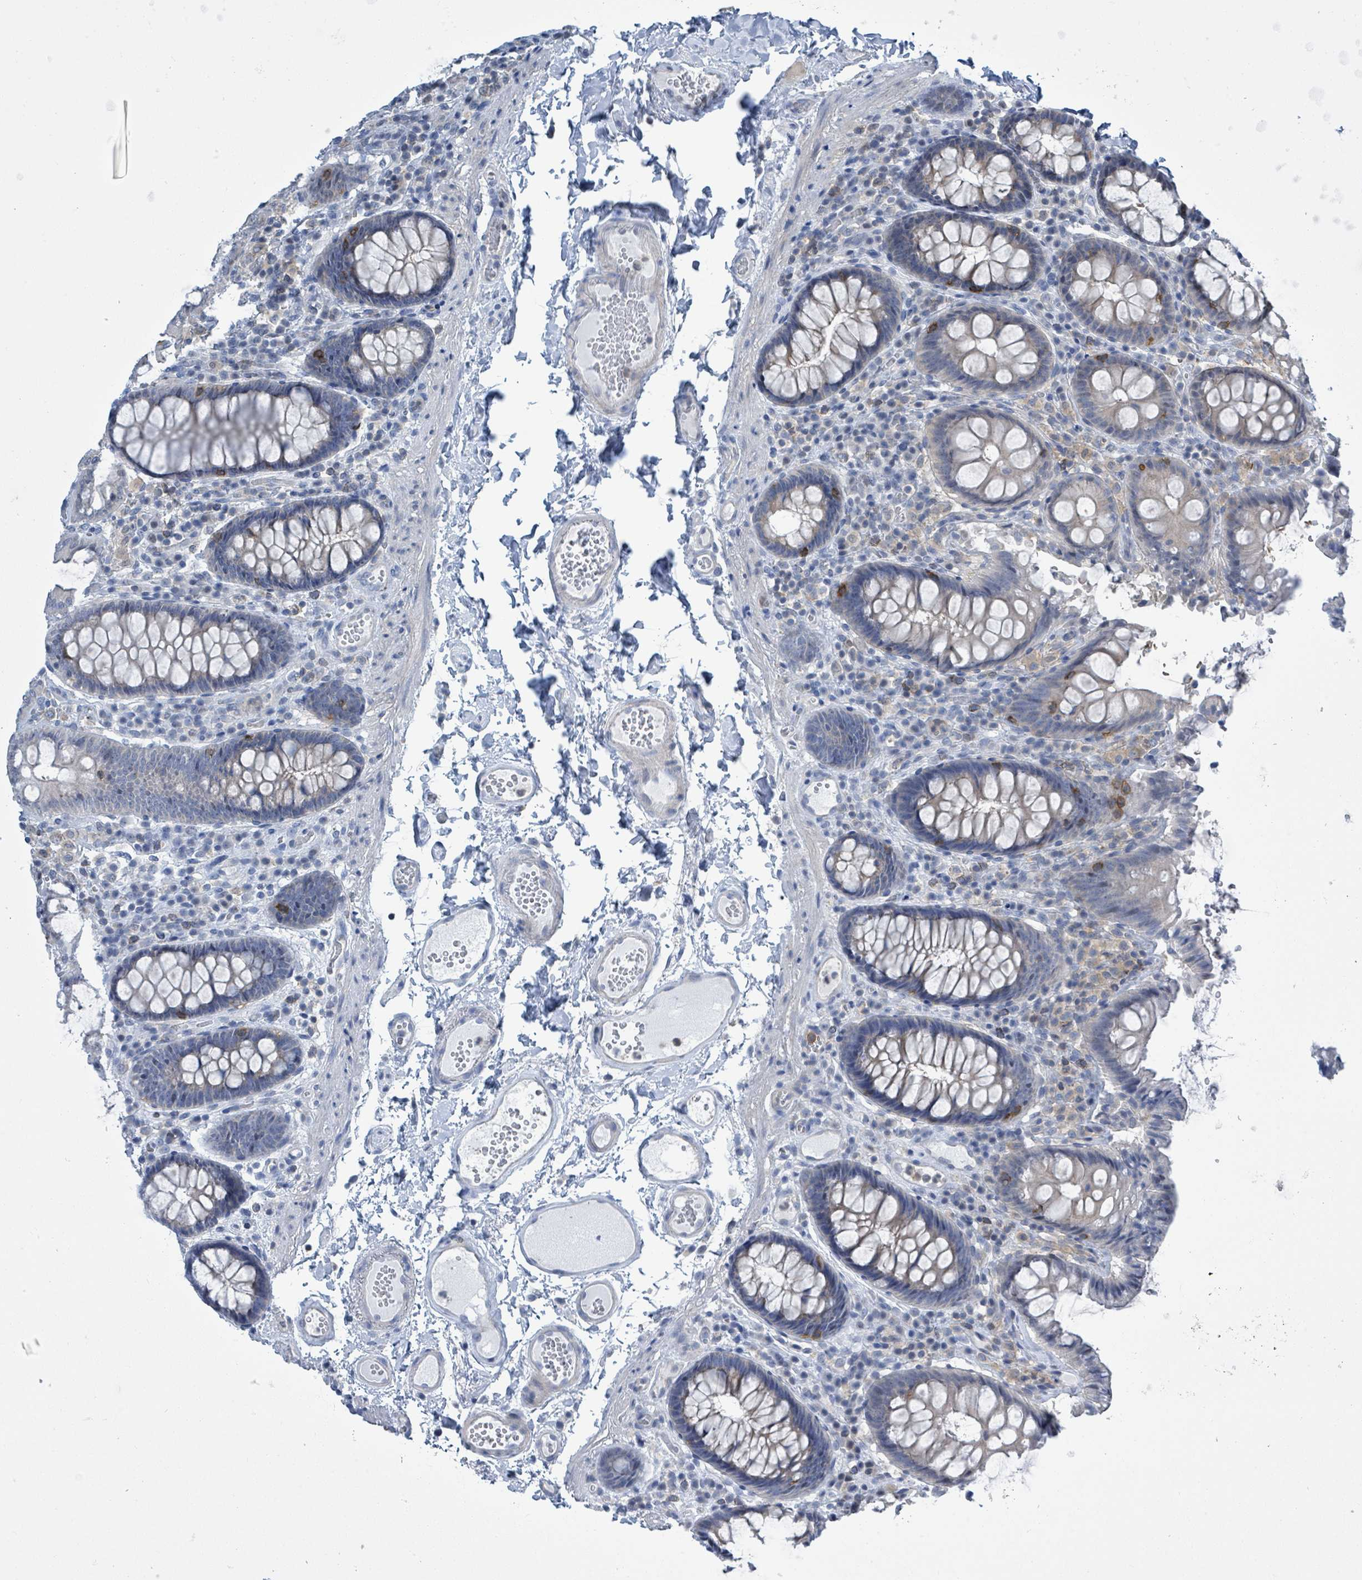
{"staining": {"intensity": "negative", "quantity": "none", "location": "none"}, "tissue": "colon", "cell_type": "Endothelial cells", "image_type": "normal", "snomed": [{"axis": "morphology", "description": "Normal tissue, NOS"}, {"axis": "topography", "description": "Colon"}], "caption": "This image is of unremarkable colon stained with immunohistochemistry (IHC) to label a protein in brown with the nuclei are counter-stained blue. There is no positivity in endothelial cells.", "gene": "DGKZ", "patient": {"sex": "male", "age": 84}}